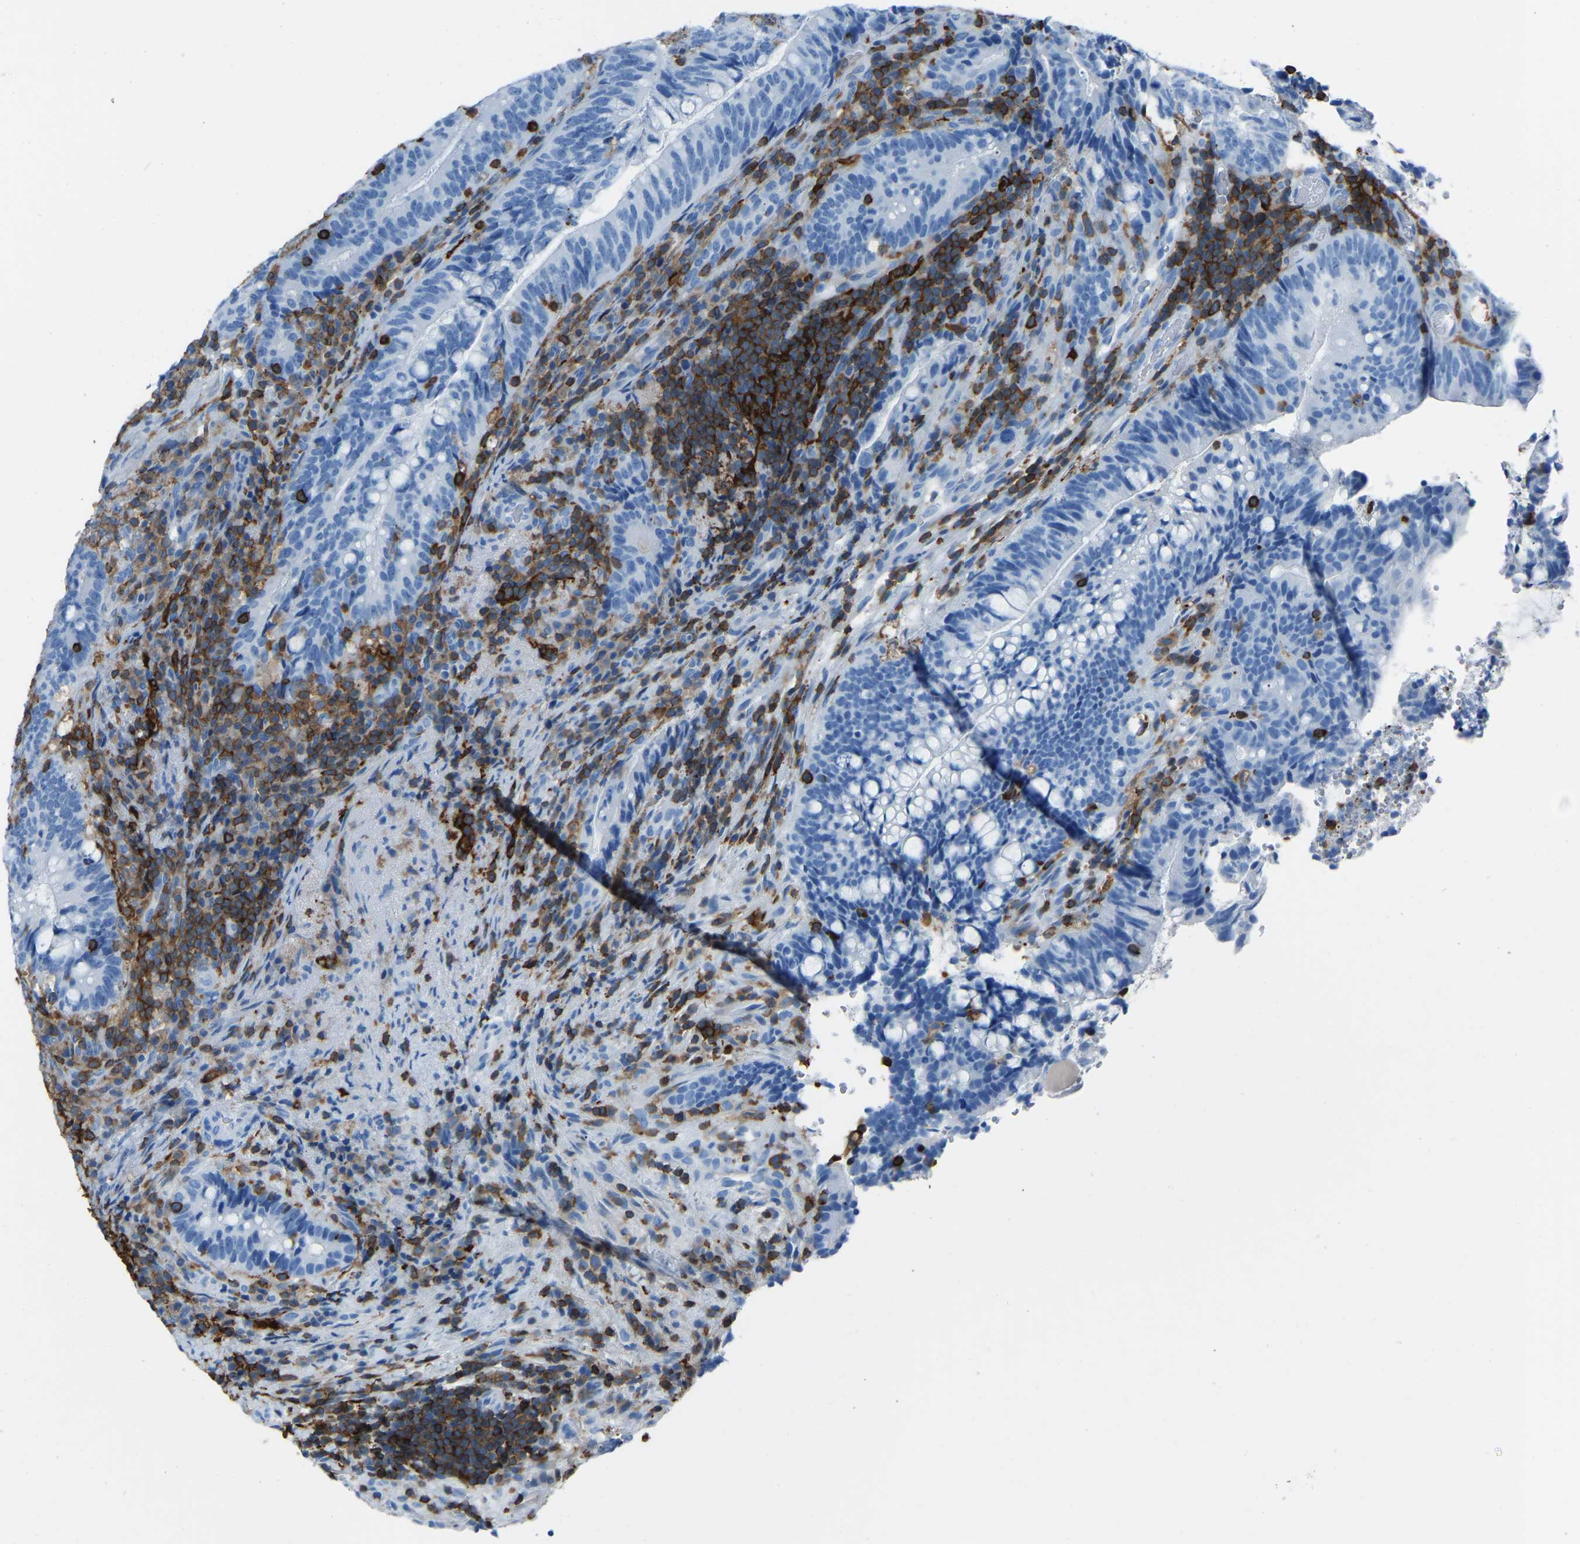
{"staining": {"intensity": "negative", "quantity": "none", "location": "none"}, "tissue": "colorectal cancer", "cell_type": "Tumor cells", "image_type": "cancer", "snomed": [{"axis": "morphology", "description": "Adenocarcinoma, NOS"}, {"axis": "topography", "description": "Colon"}], "caption": "Protein analysis of colorectal cancer exhibits no significant positivity in tumor cells. (DAB IHC with hematoxylin counter stain).", "gene": "LSP1", "patient": {"sex": "female", "age": 66}}